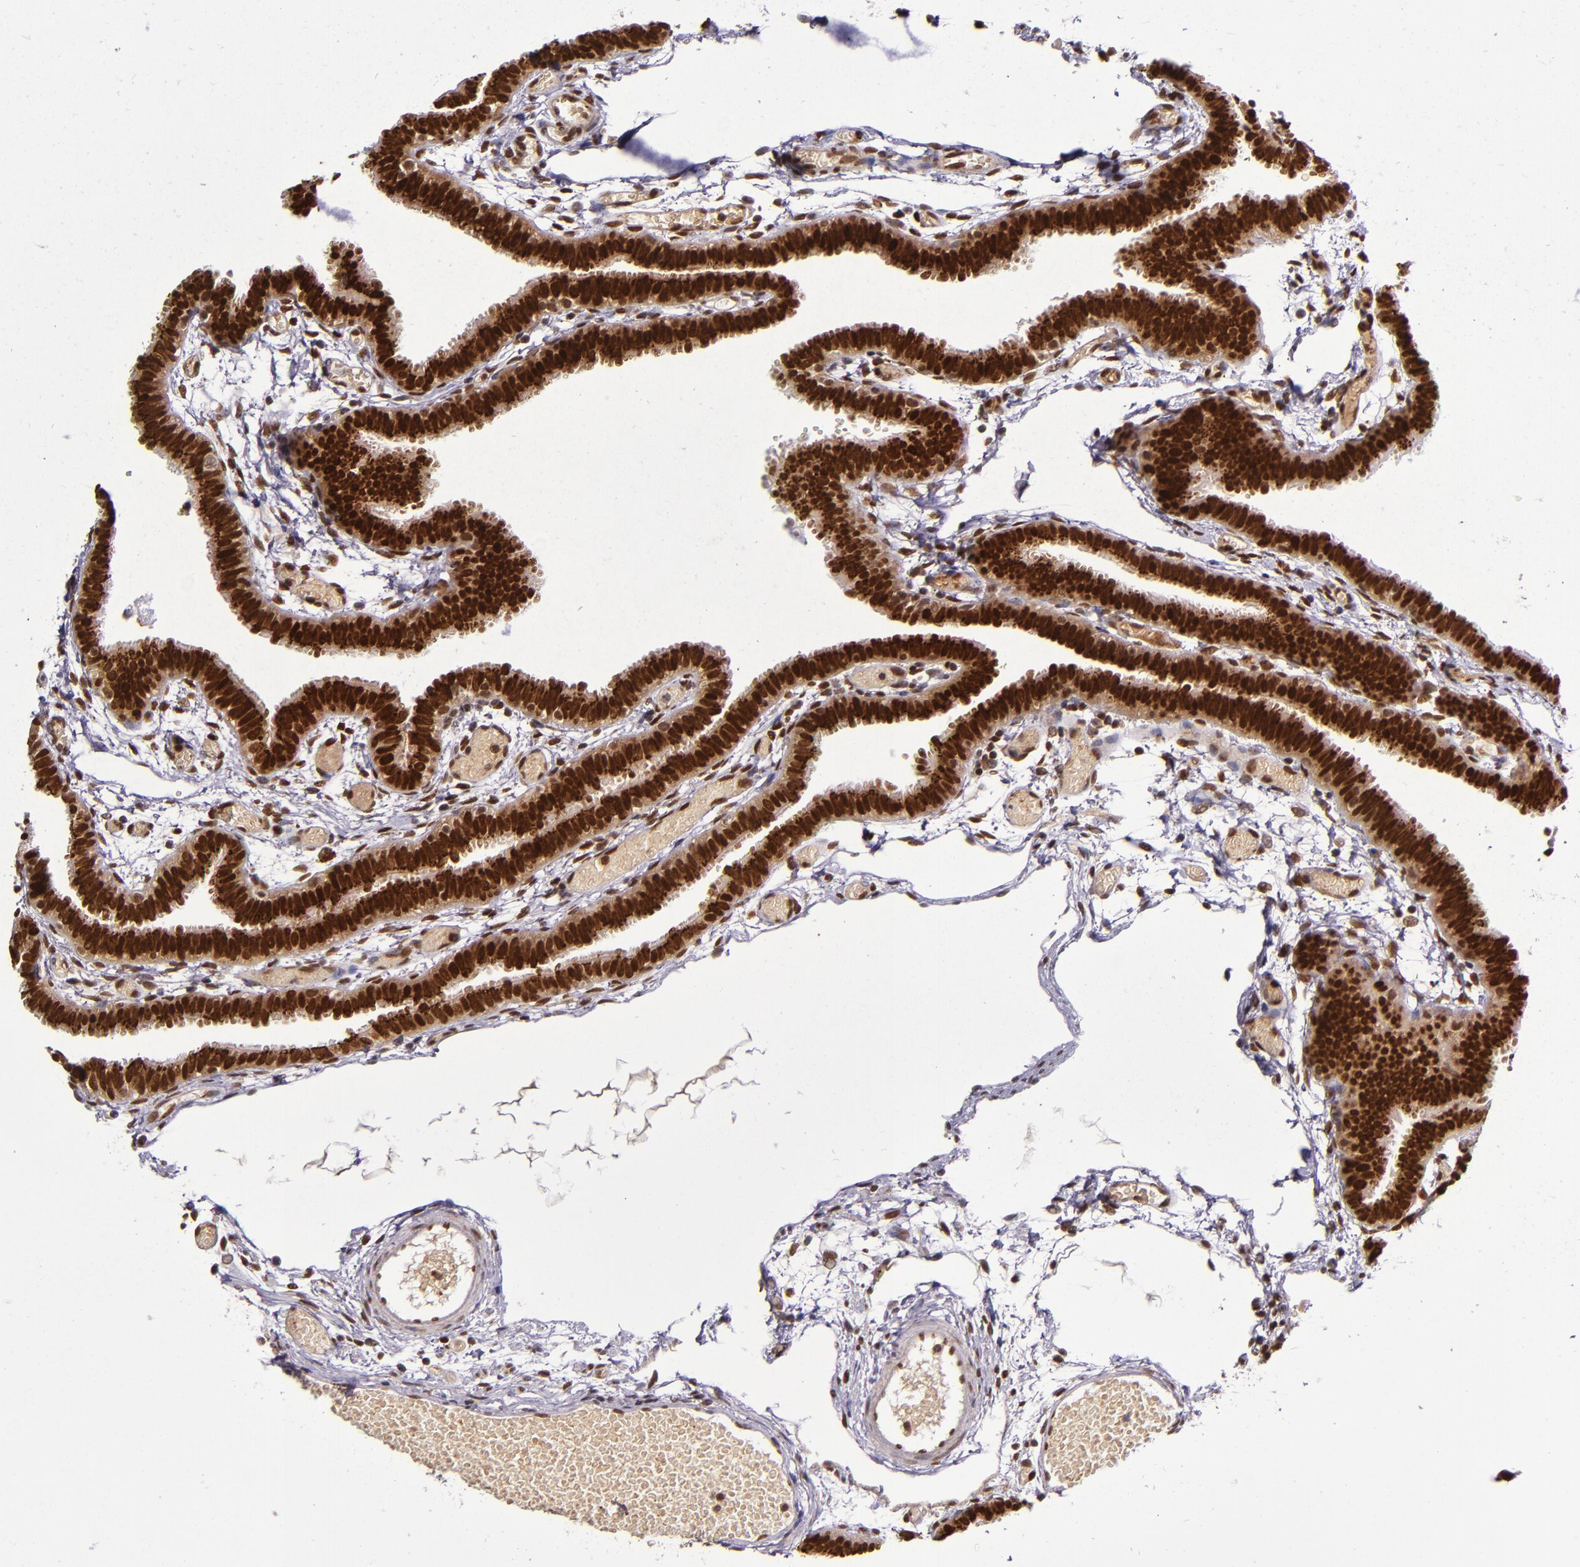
{"staining": {"intensity": "strong", "quantity": ">75%", "location": "nuclear"}, "tissue": "fallopian tube", "cell_type": "Glandular cells", "image_type": "normal", "snomed": [{"axis": "morphology", "description": "Normal tissue, NOS"}, {"axis": "topography", "description": "Fallopian tube"}], "caption": "A brown stain shows strong nuclear expression of a protein in glandular cells of benign human fallopian tube.", "gene": "MGMT", "patient": {"sex": "female", "age": 29}}